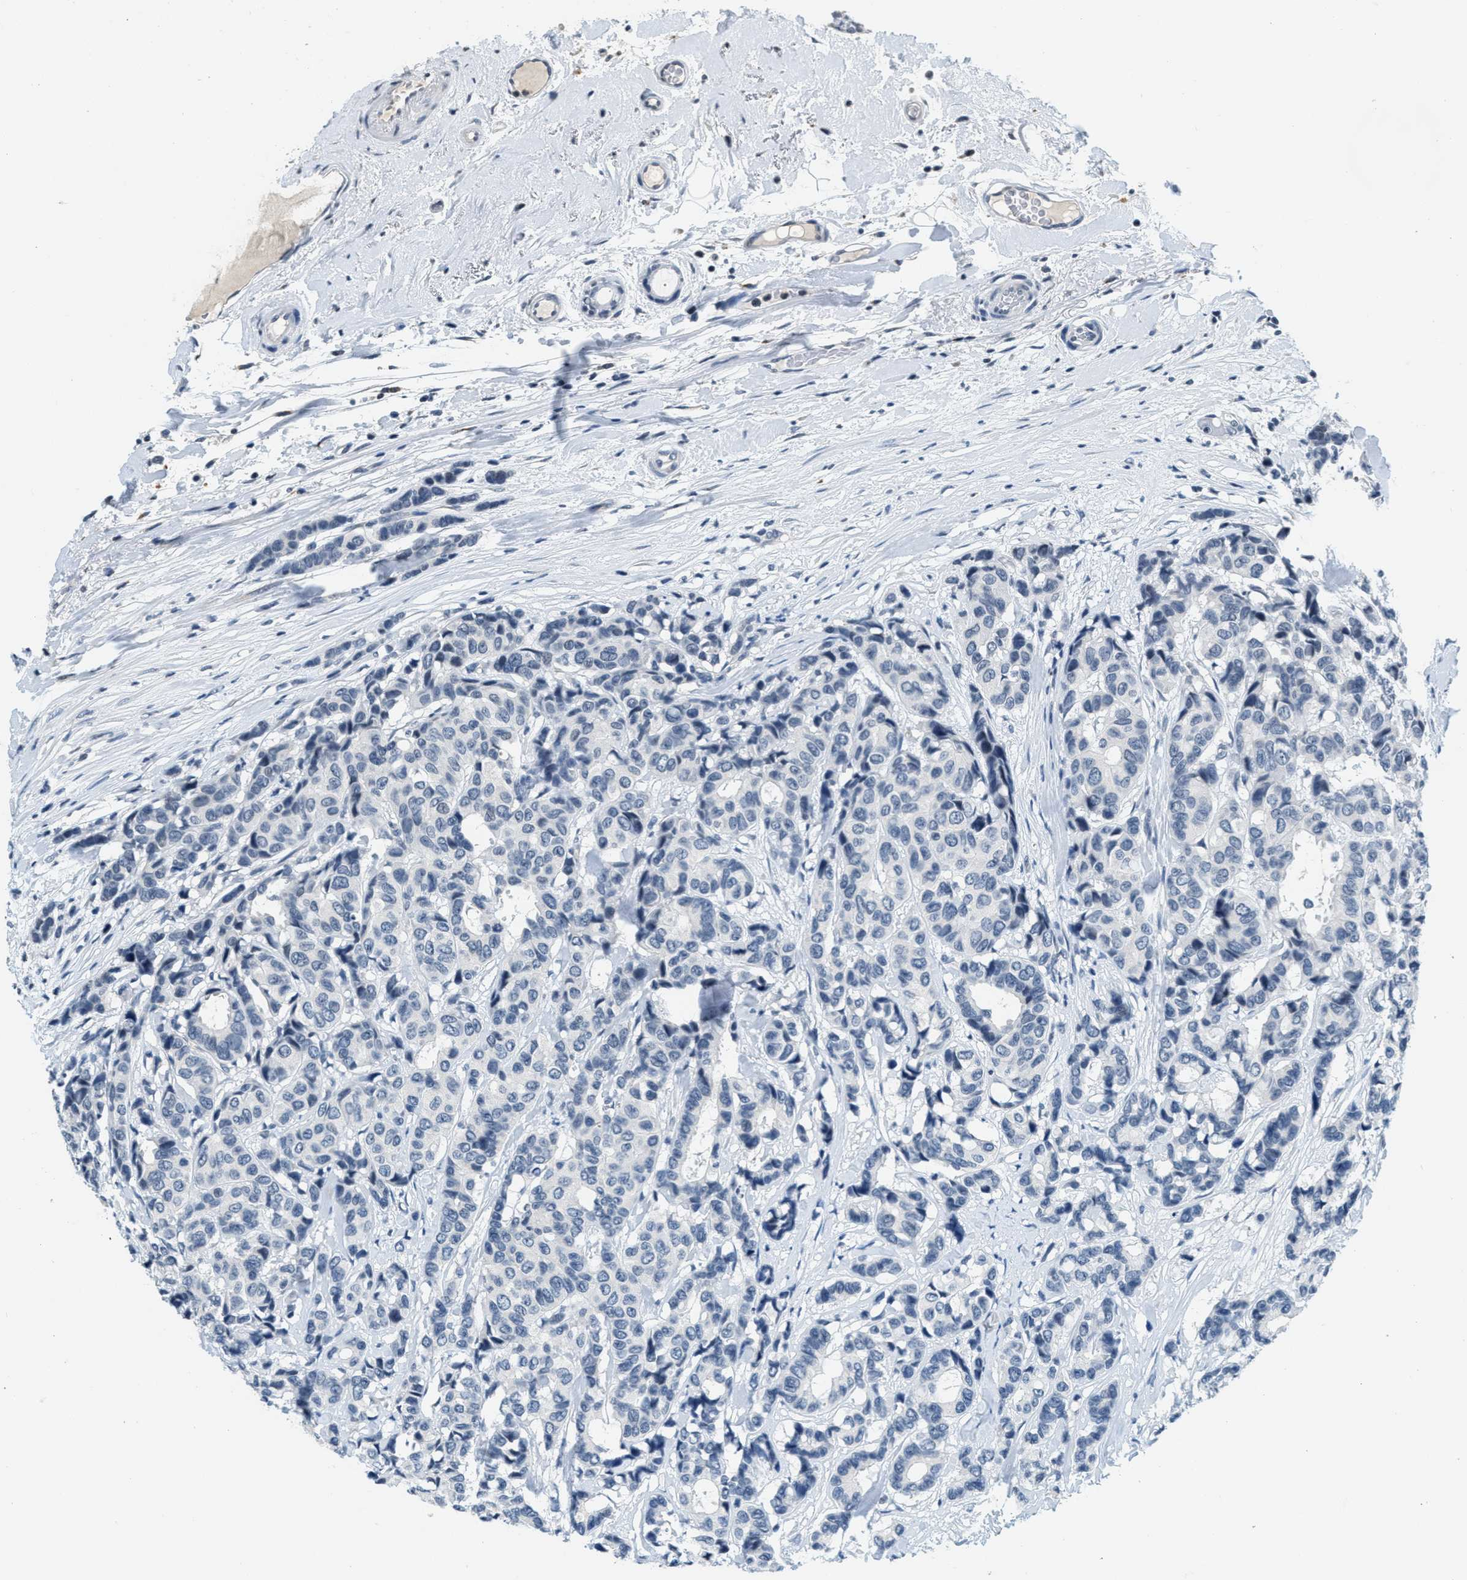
{"staining": {"intensity": "negative", "quantity": "none", "location": "none"}, "tissue": "breast cancer", "cell_type": "Tumor cells", "image_type": "cancer", "snomed": [{"axis": "morphology", "description": "Duct carcinoma"}, {"axis": "topography", "description": "Breast"}], "caption": "Tumor cells are negative for protein expression in human breast invasive ductal carcinoma. (Brightfield microscopy of DAB (3,3'-diaminobenzidine) immunohistochemistry at high magnification).", "gene": "CA4", "patient": {"sex": "female", "age": 87}}